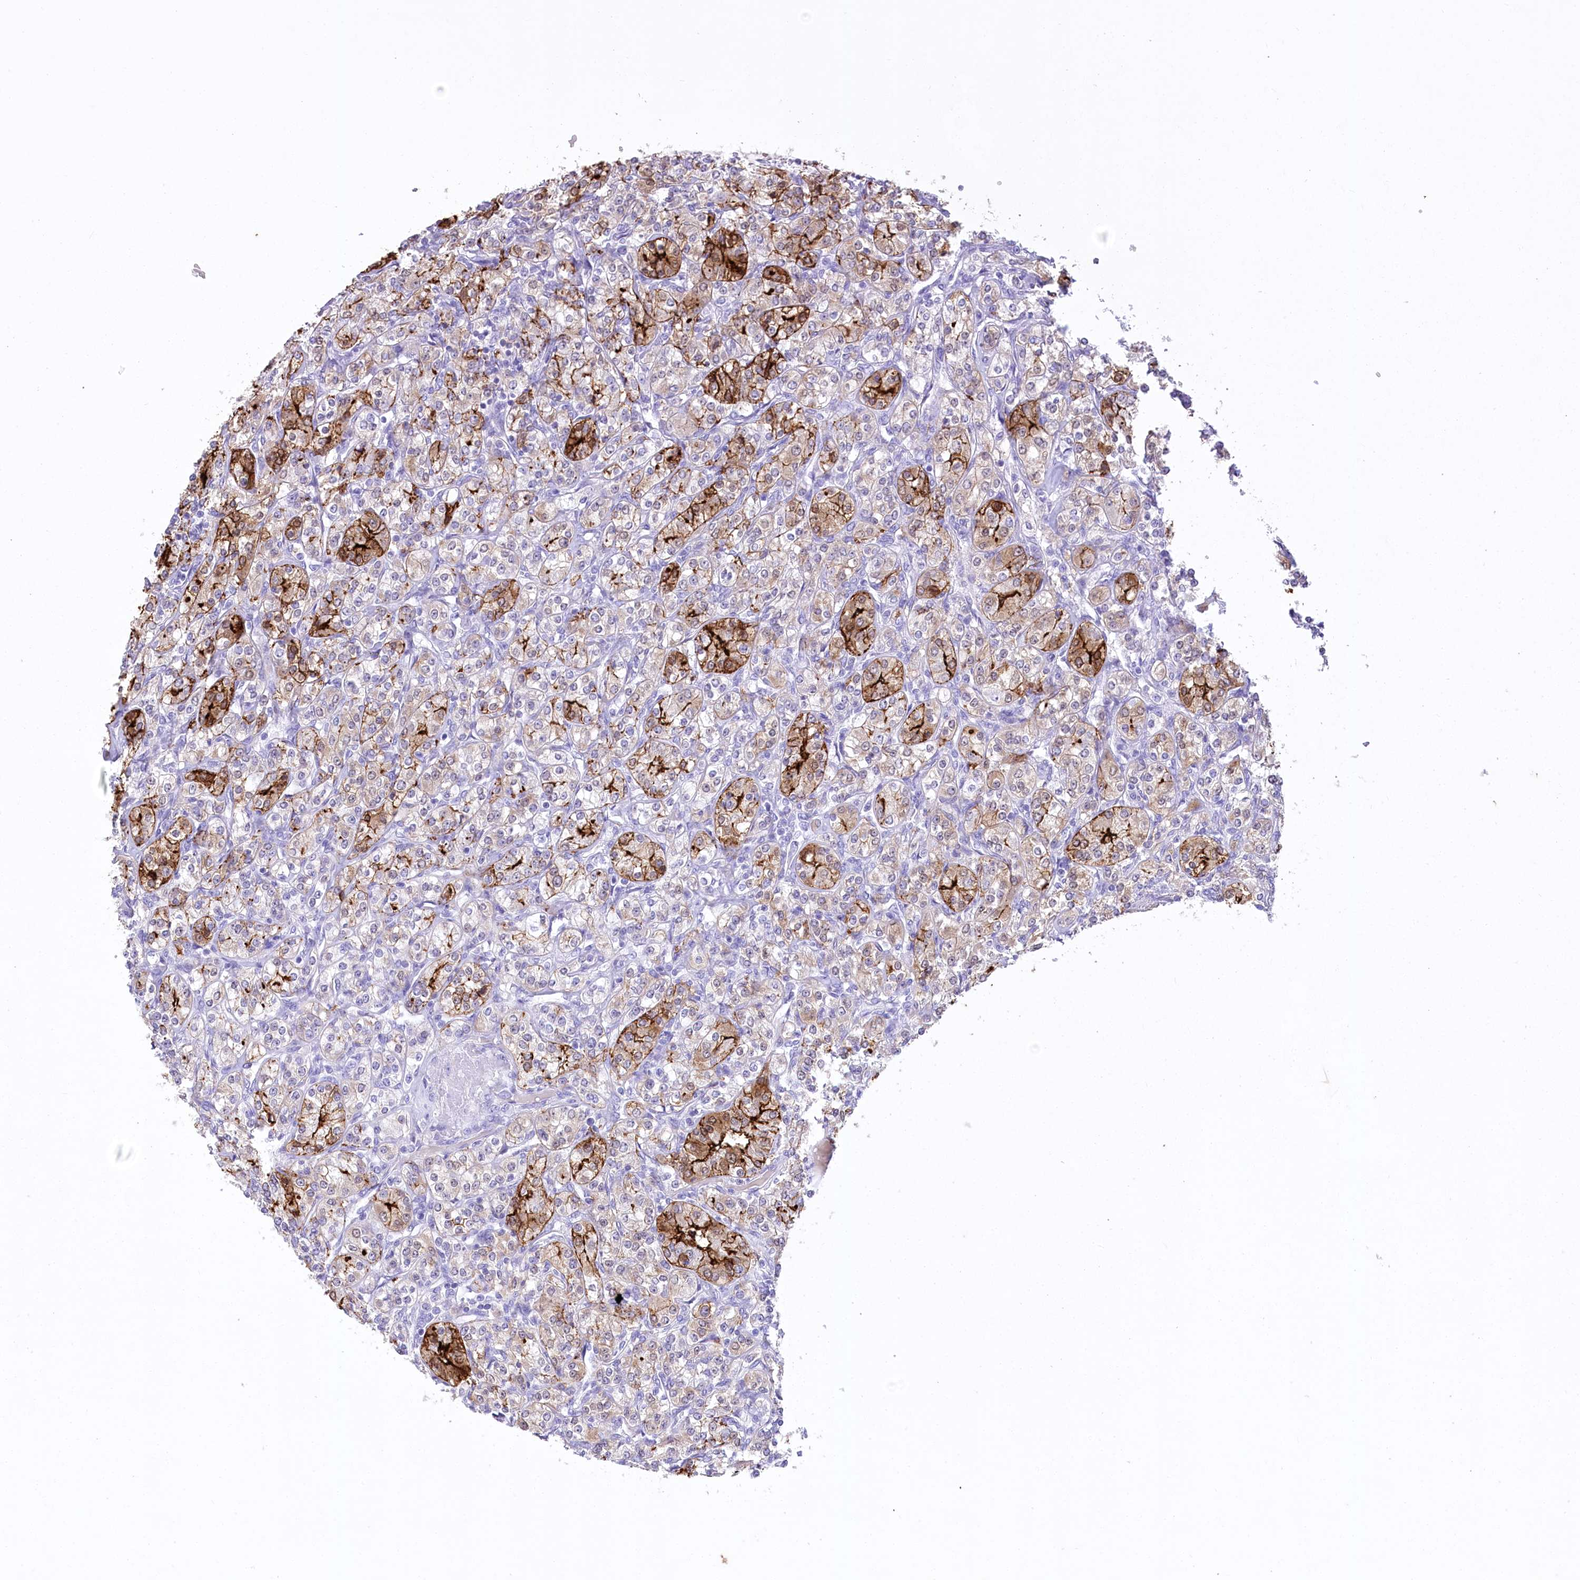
{"staining": {"intensity": "strong", "quantity": "25%-75%", "location": "cytoplasmic/membranous"}, "tissue": "renal cancer", "cell_type": "Tumor cells", "image_type": "cancer", "snomed": [{"axis": "morphology", "description": "Adenocarcinoma, NOS"}, {"axis": "topography", "description": "Kidney"}], "caption": "IHC (DAB) staining of human renal cancer (adenocarcinoma) reveals strong cytoplasmic/membranous protein positivity in about 25%-75% of tumor cells.", "gene": "PBLD", "patient": {"sex": "male", "age": 77}}